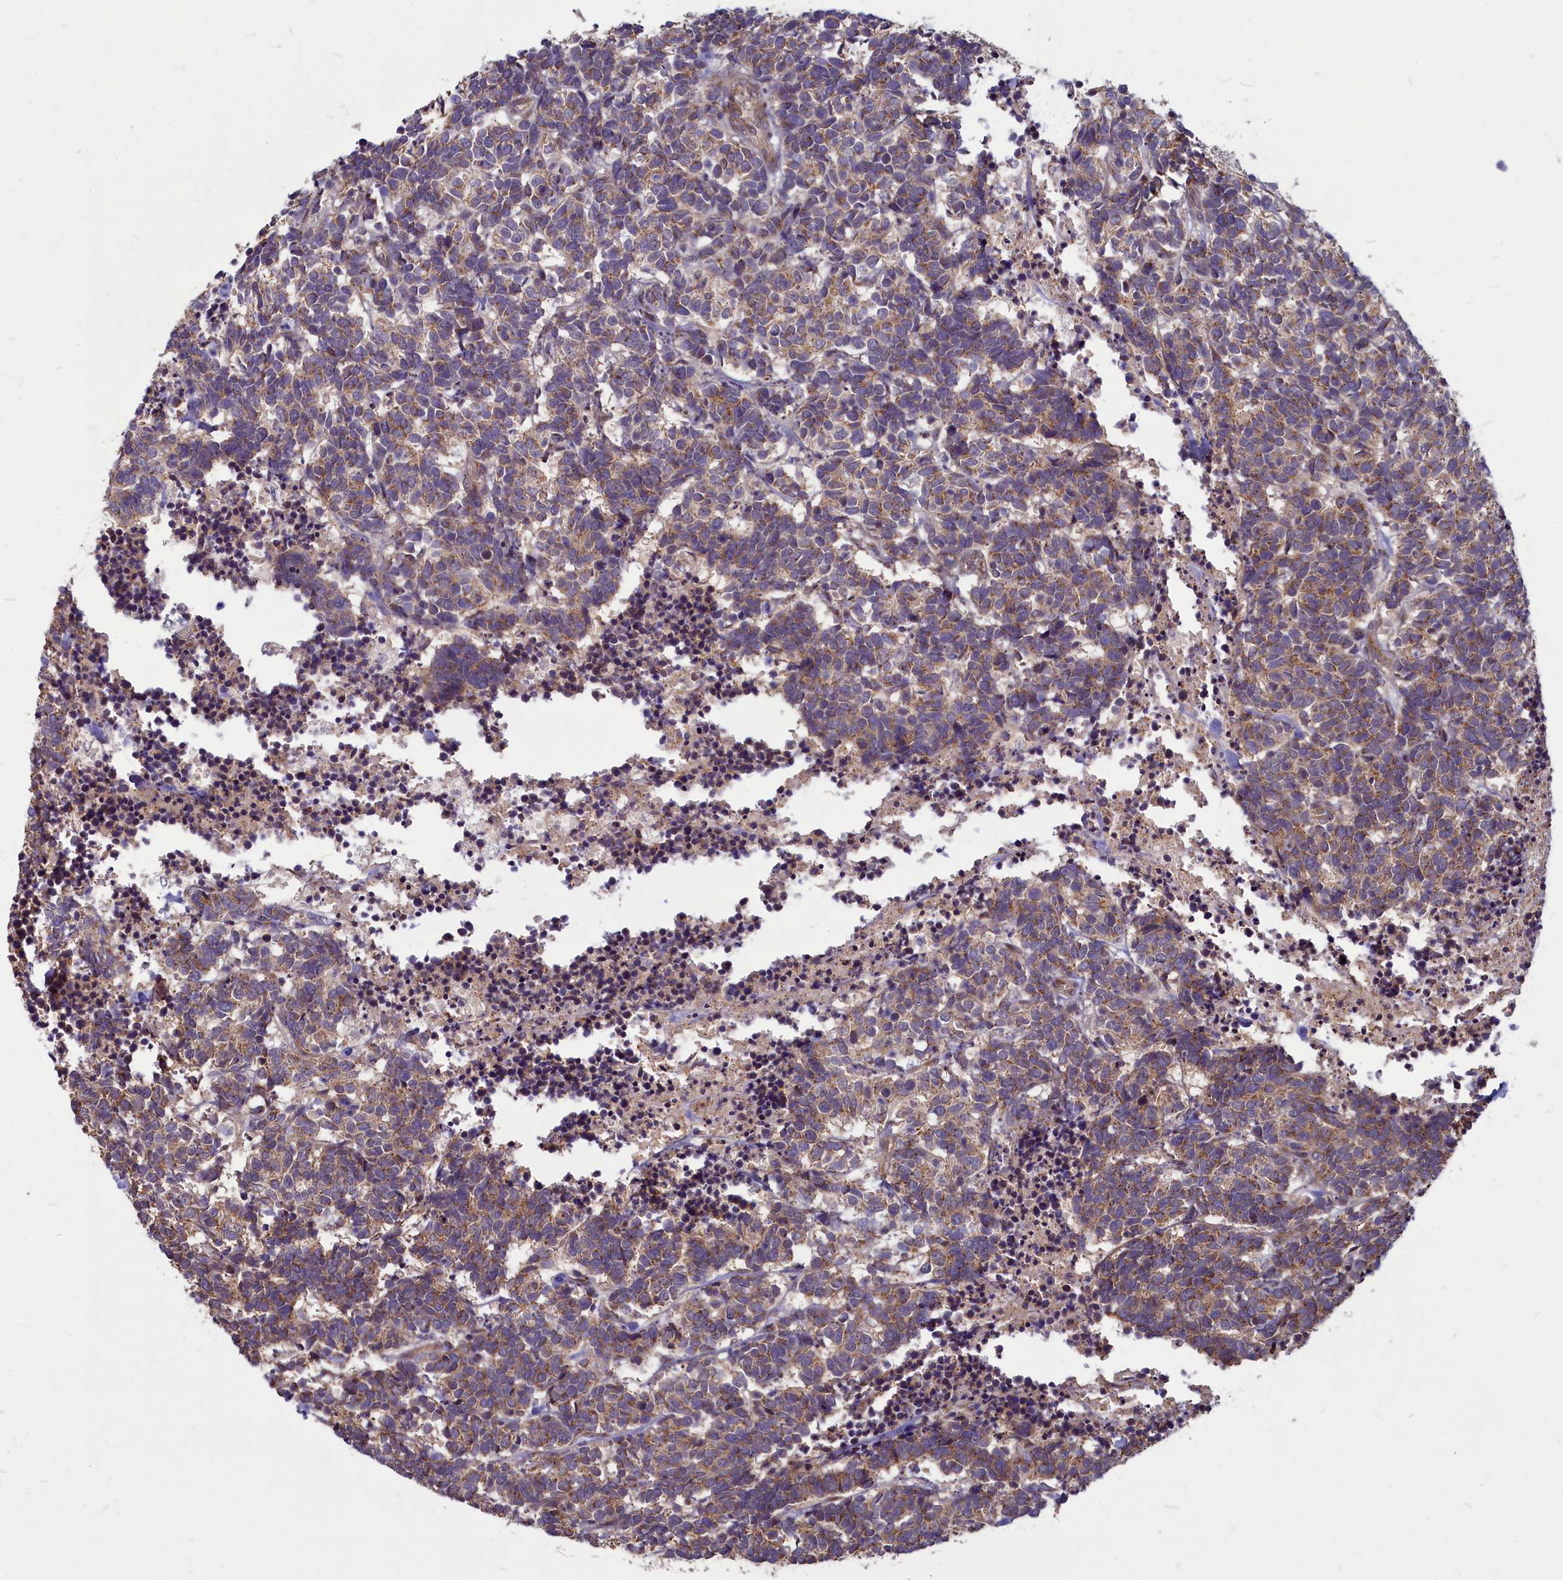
{"staining": {"intensity": "moderate", "quantity": ">75%", "location": "cytoplasmic/membranous"}, "tissue": "carcinoid", "cell_type": "Tumor cells", "image_type": "cancer", "snomed": [{"axis": "morphology", "description": "Carcinoma, NOS"}, {"axis": "morphology", "description": "Carcinoid, malignant, NOS"}, {"axis": "topography", "description": "Urinary bladder"}], "caption": "Immunohistochemical staining of human carcinoma demonstrates medium levels of moderate cytoplasmic/membranous positivity in about >75% of tumor cells.", "gene": "MYCBP", "patient": {"sex": "male", "age": 57}}